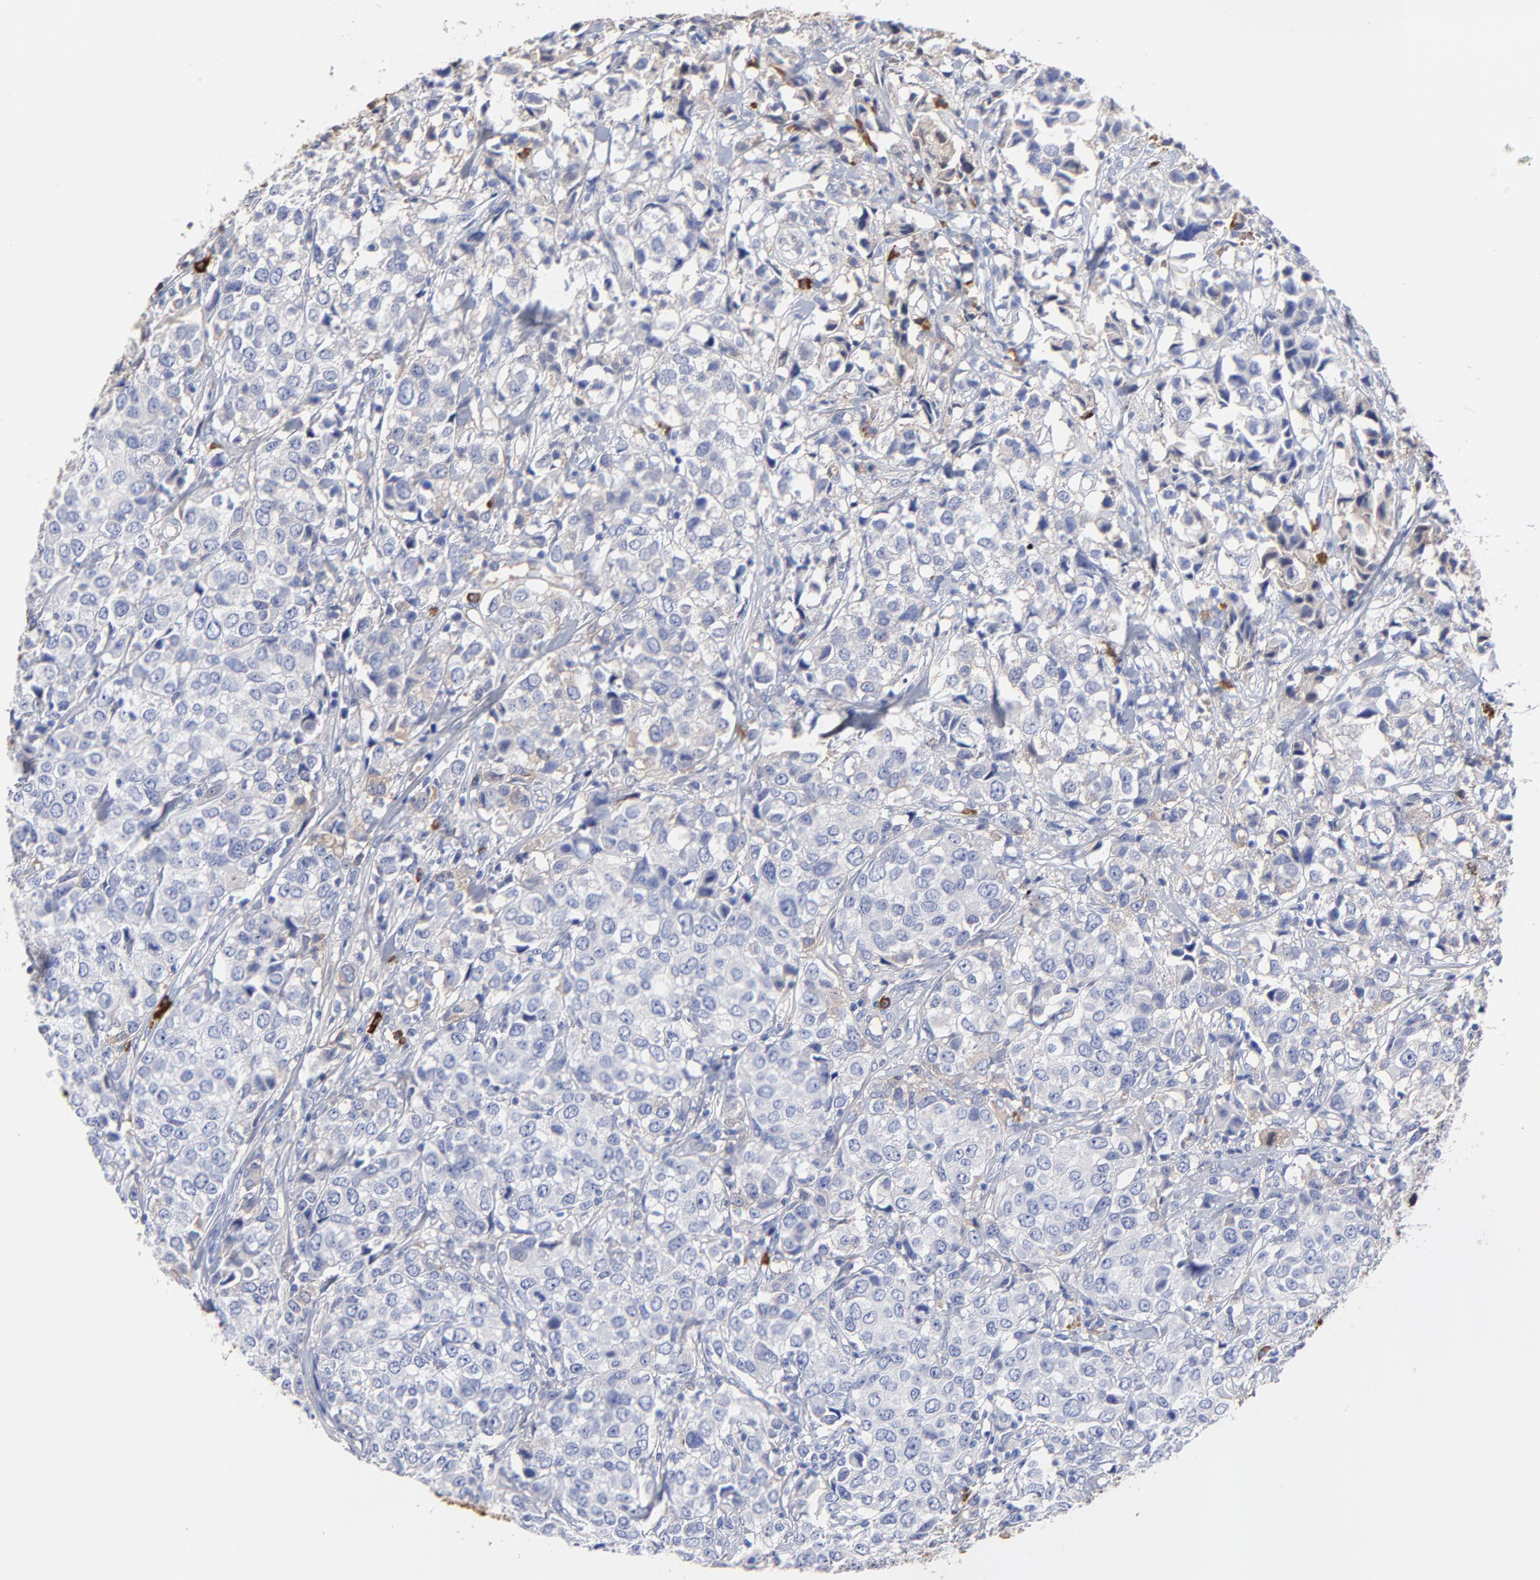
{"staining": {"intensity": "weak", "quantity": "<25%", "location": "cytoplasmic/membranous"}, "tissue": "urothelial cancer", "cell_type": "Tumor cells", "image_type": "cancer", "snomed": [{"axis": "morphology", "description": "Urothelial carcinoma, High grade"}, {"axis": "topography", "description": "Urinary bladder"}], "caption": "The immunohistochemistry image has no significant expression in tumor cells of urothelial carcinoma (high-grade) tissue.", "gene": "IGLV3-10", "patient": {"sex": "female", "age": 75}}